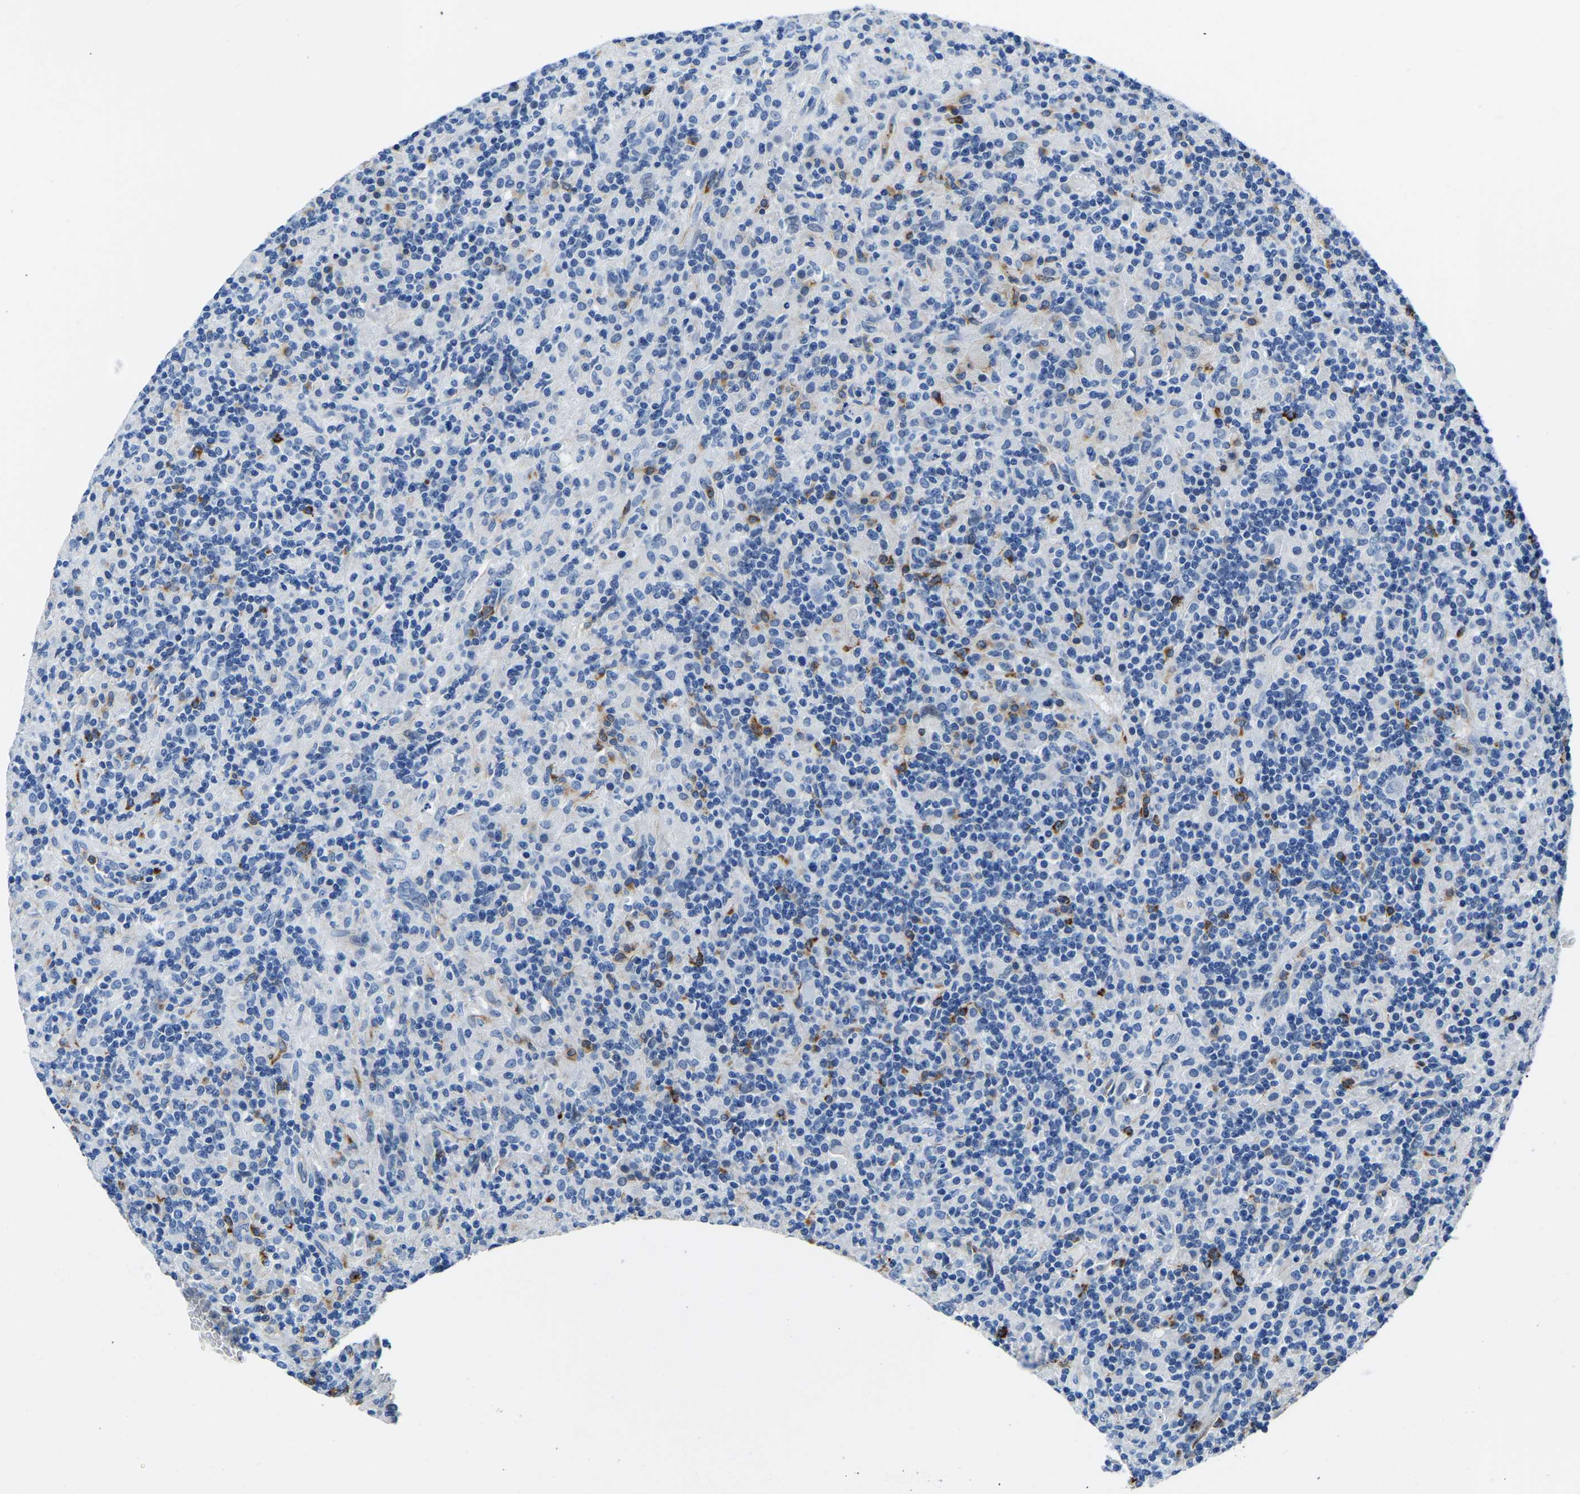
{"staining": {"intensity": "negative", "quantity": "none", "location": "none"}, "tissue": "lymphoma", "cell_type": "Tumor cells", "image_type": "cancer", "snomed": [{"axis": "morphology", "description": "Hodgkin's disease, NOS"}, {"axis": "topography", "description": "Lymph node"}], "caption": "Immunohistochemistry (IHC) micrograph of human lymphoma stained for a protein (brown), which exhibits no expression in tumor cells.", "gene": "MS4A3", "patient": {"sex": "male", "age": 70}}